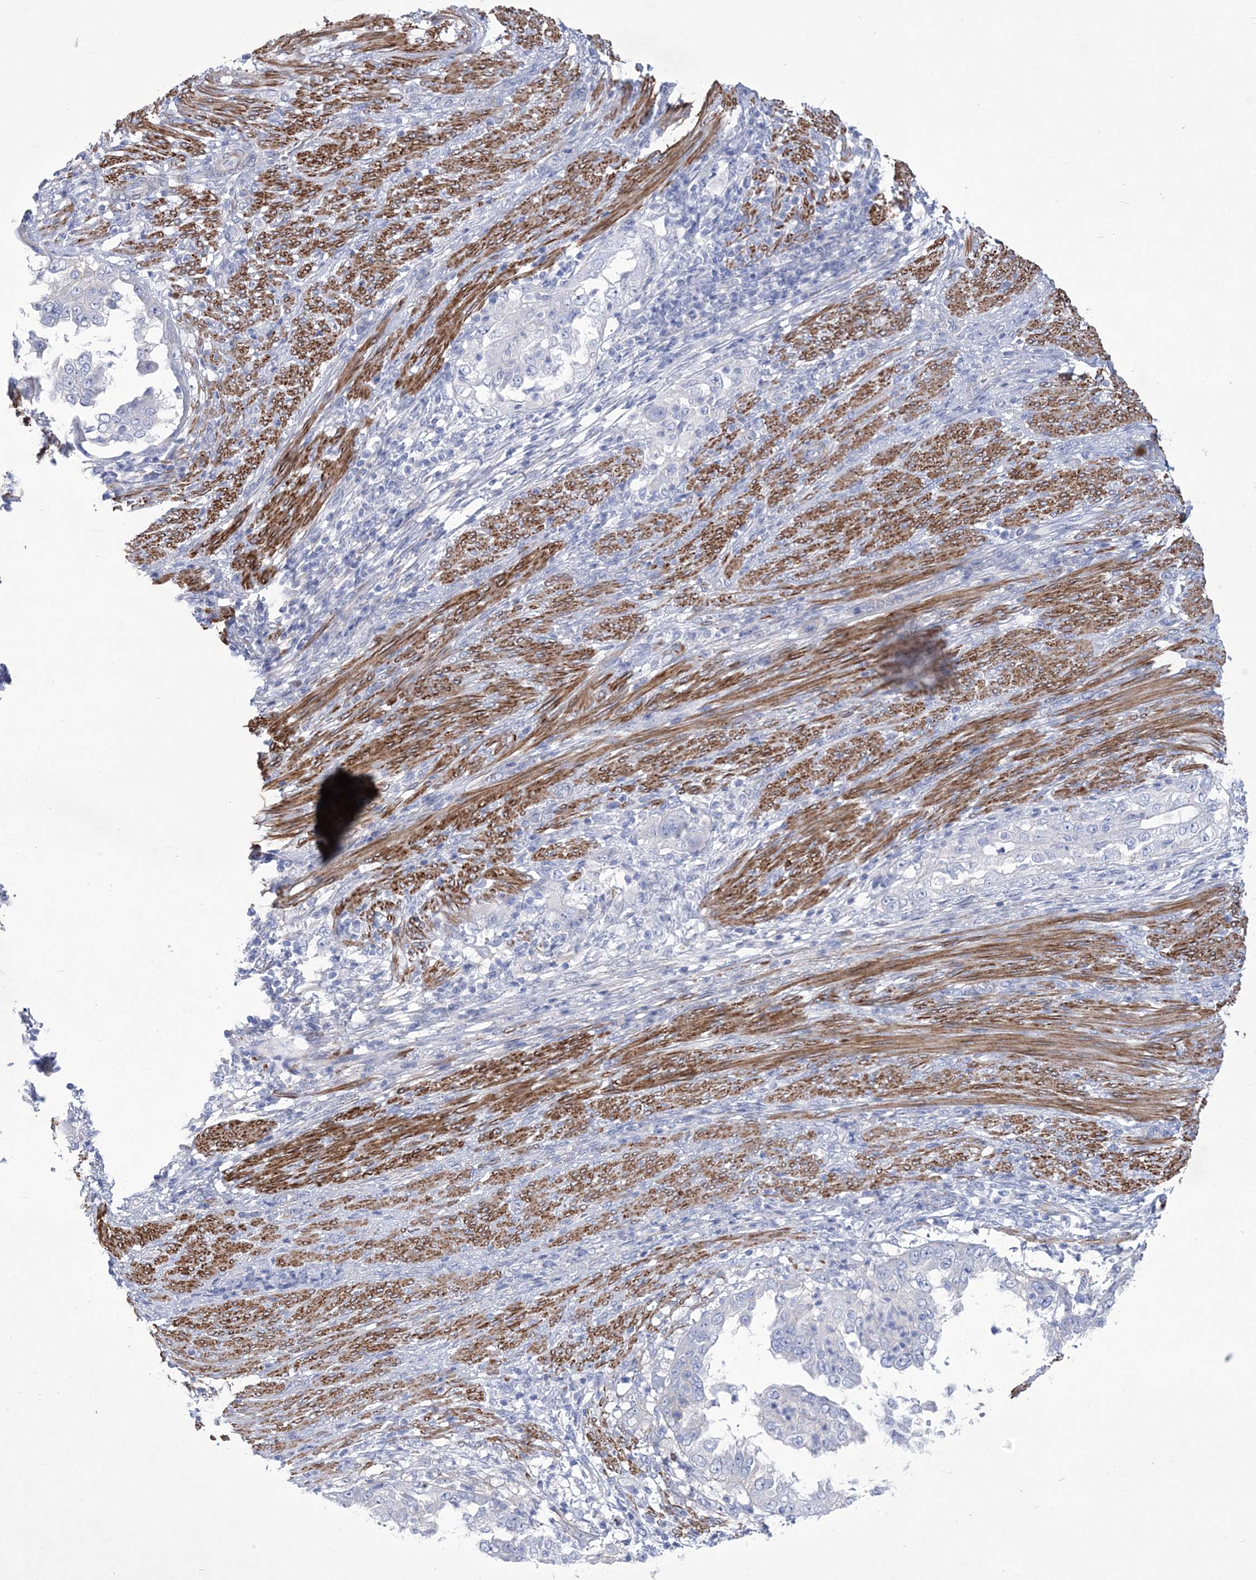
{"staining": {"intensity": "negative", "quantity": "none", "location": "none"}, "tissue": "endometrial cancer", "cell_type": "Tumor cells", "image_type": "cancer", "snomed": [{"axis": "morphology", "description": "Adenocarcinoma, NOS"}, {"axis": "topography", "description": "Endometrium"}], "caption": "Endometrial cancer stained for a protein using immunohistochemistry (IHC) displays no positivity tumor cells.", "gene": "WDR74", "patient": {"sex": "female", "age": 85}}